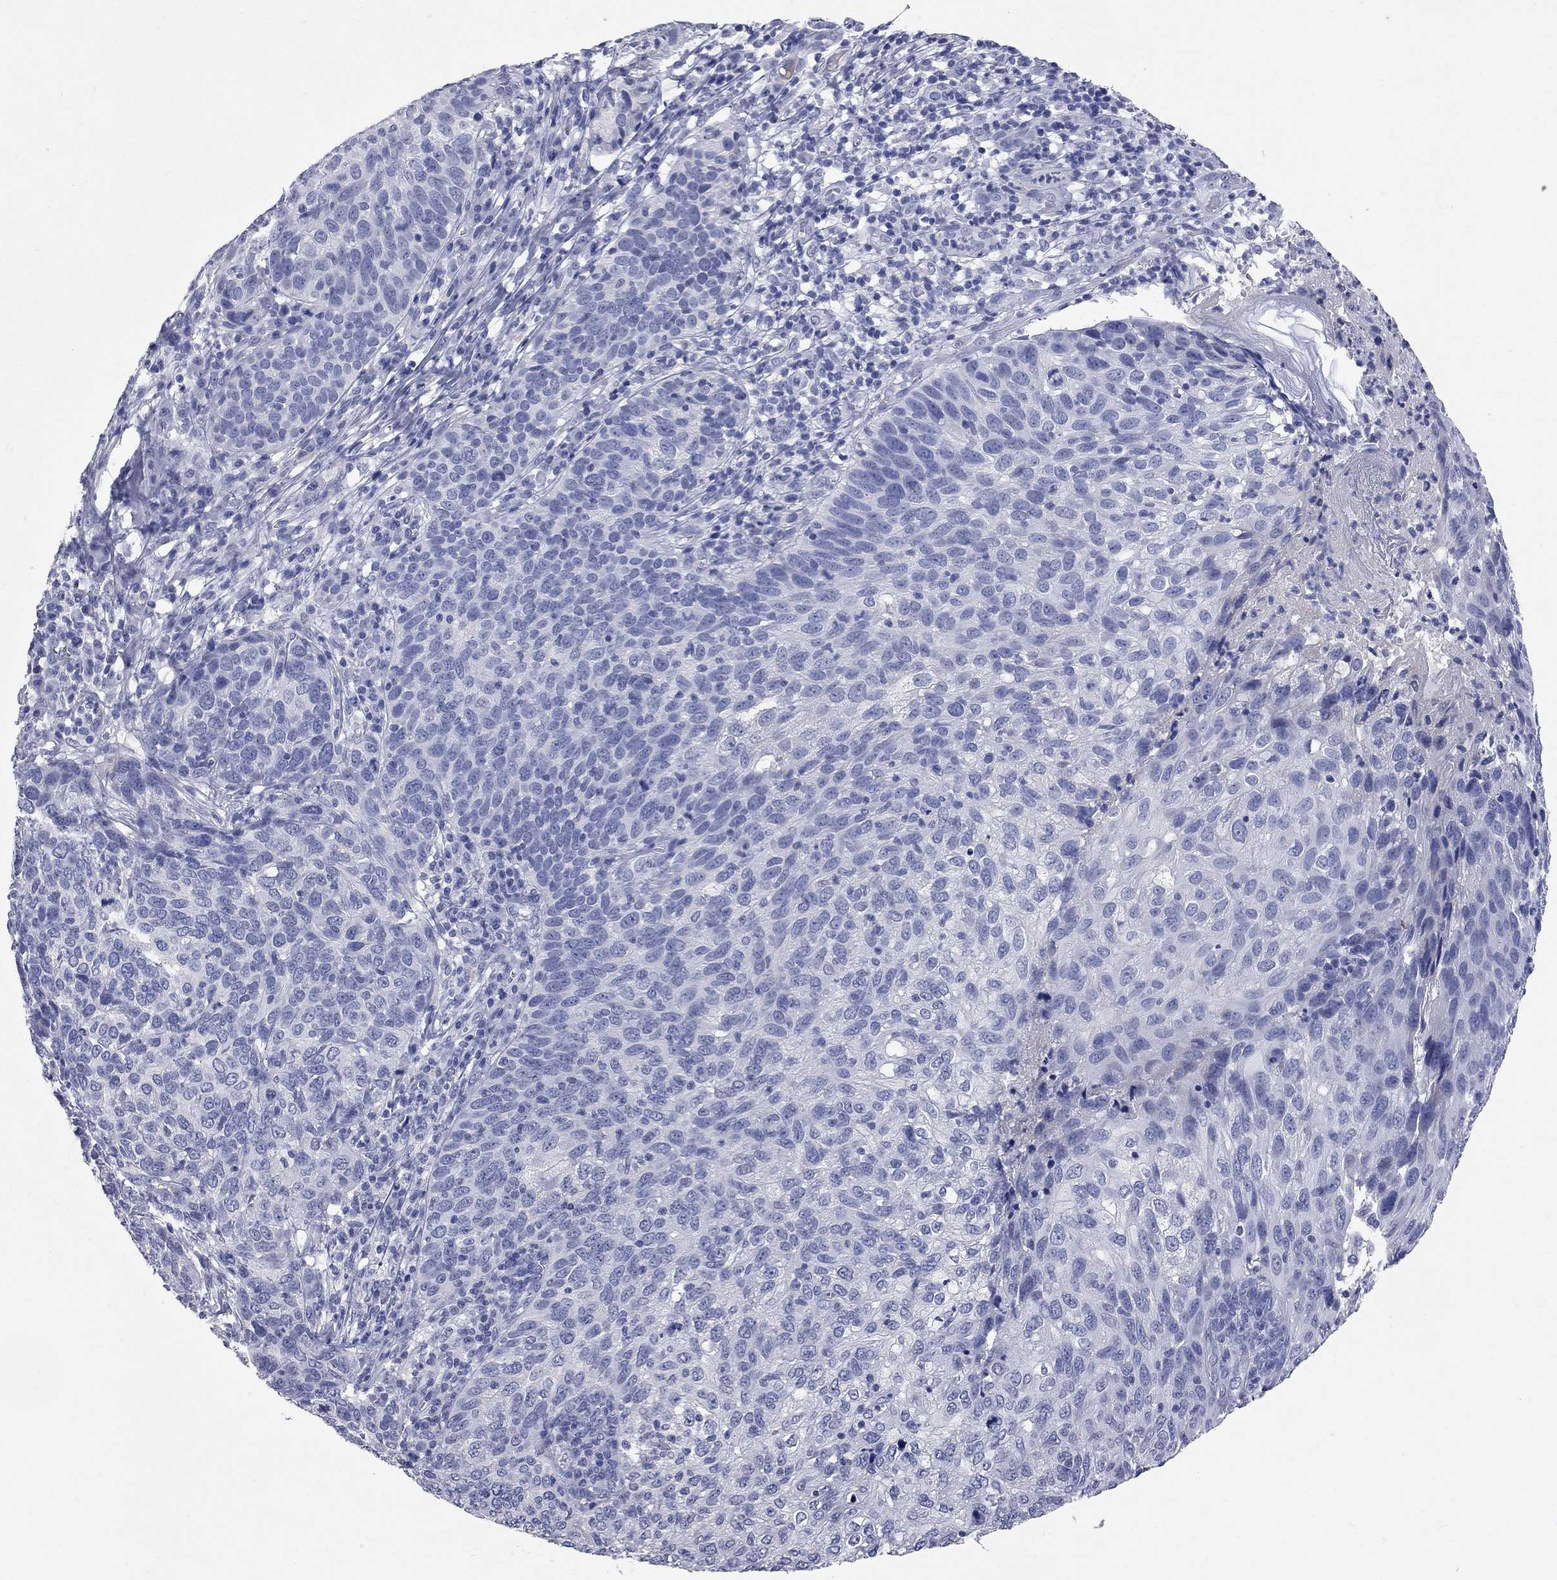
{"staining": {"intensity": "negative", "quantity": "none", "location": "none"}, "tissue": "skin cancer", "cell_type": "Tumor cells", "image_type": "cancer", "snomed": [{"axis": "morphology", "description": "Squamous cell carcinoma, NOS"}, {"axis": "topography", "description": "Skin"}], "caption": "IHC image of neoplastic tissue: skin cancer (squamous cell carcinoma) stained with DAB (3,3'-diaminobenzidine) exhibits no significant protein positivity in tumor cells. (Brightfield microscopy of DAB (3,3'-diaminobenzidine) IHC at high magnification).", "gene": "FAM221B", "patient": {"sex": "male", "age": 92}}